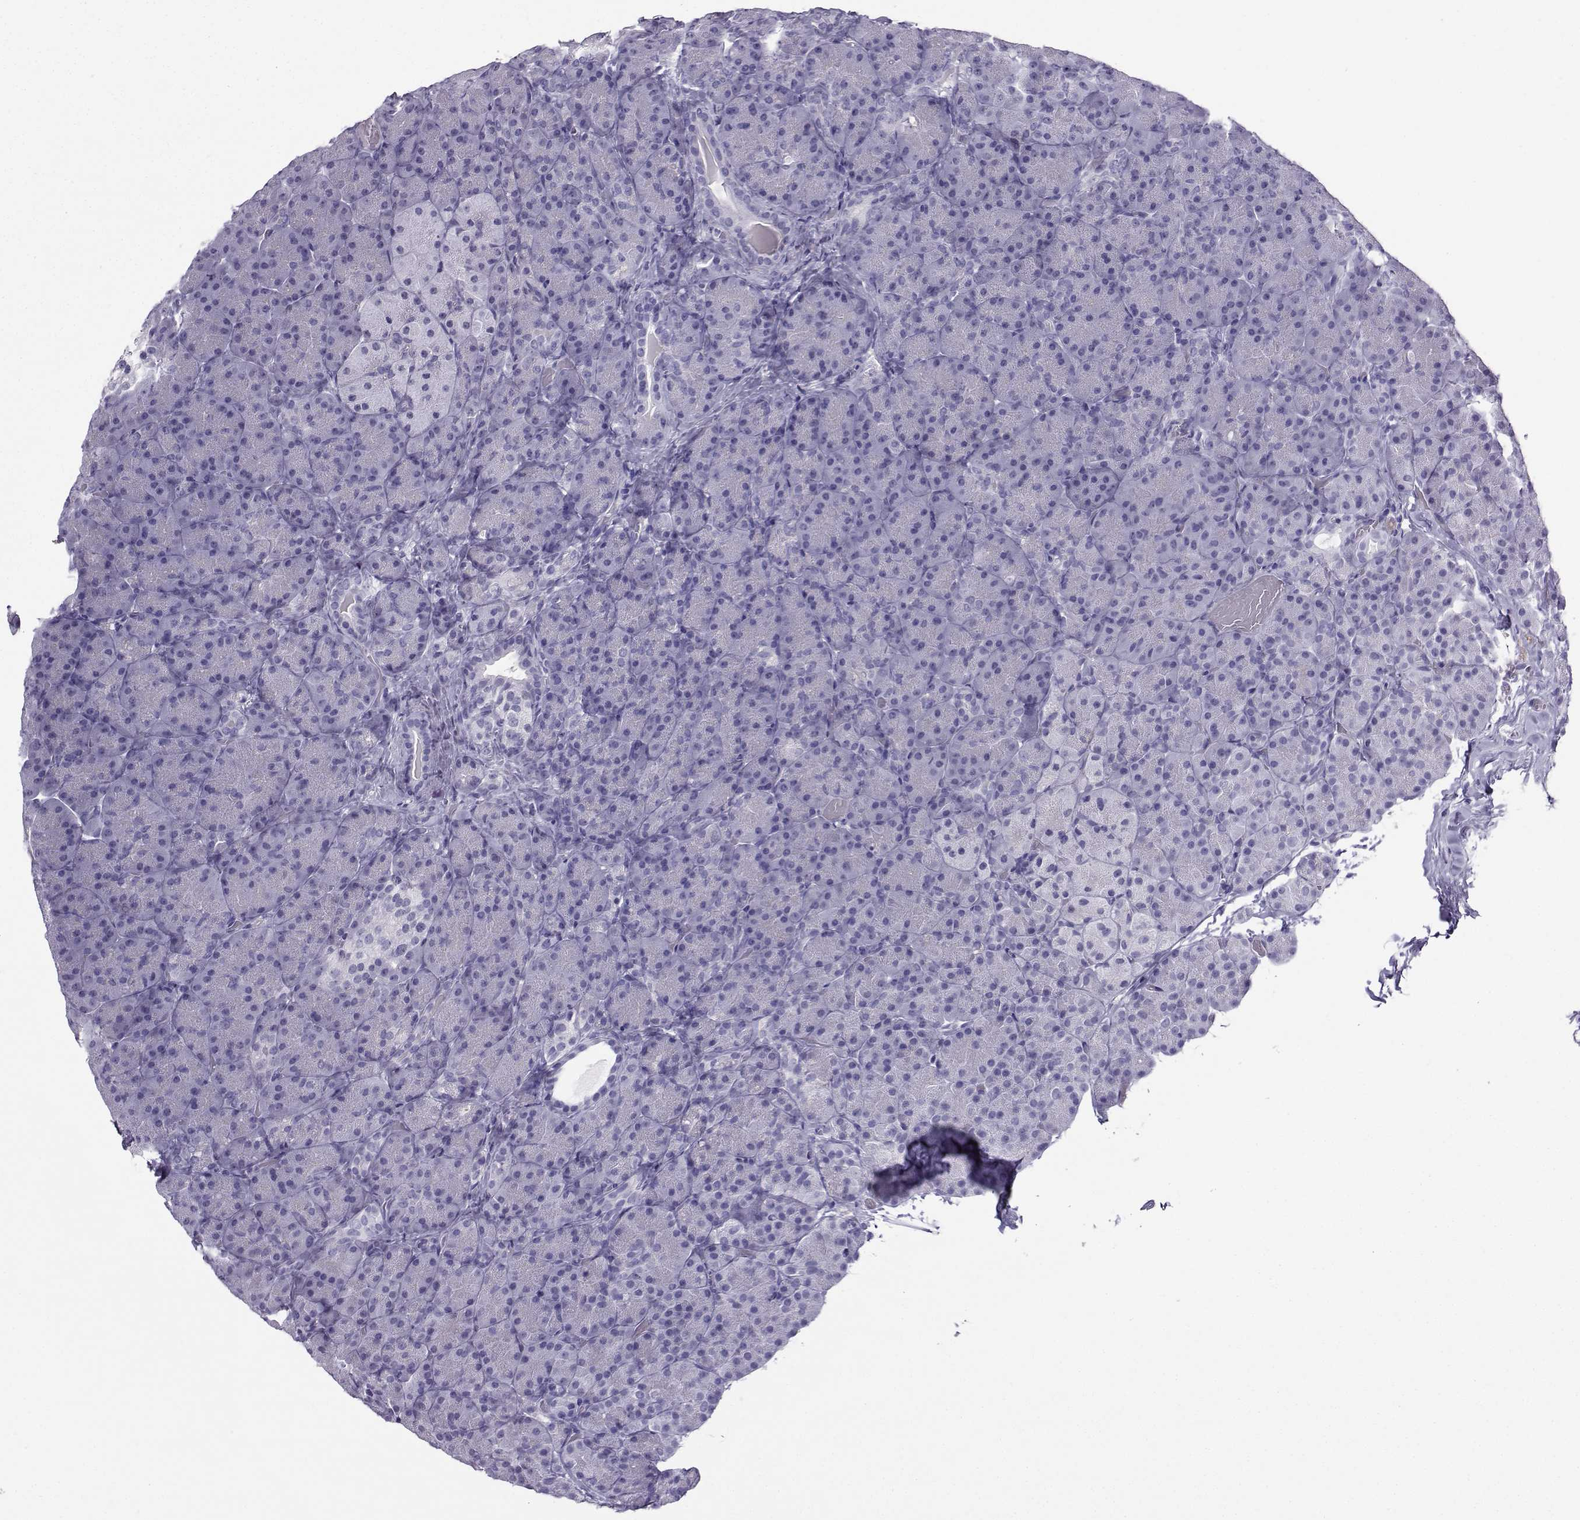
{"staining": {"intensity": "negative", "quantity": "none", "location": "none"}, "tissue": "pancreas", "cell_type": "Exocrine glandular cells", "image_type": "normal", "snomed": [{"axis": "morphology", "description": "Normal tissue, NOS"}, {"axis": "topography", "description": "Pancreas"}], "caption": "Immunohistochemistry photomicrograph of normal human pancreas stained for a protein (brown), which reveals no staining in exocrine glandular cells.", "gene": "KIF17", "patient": {"sex": "male", "age": 57}}